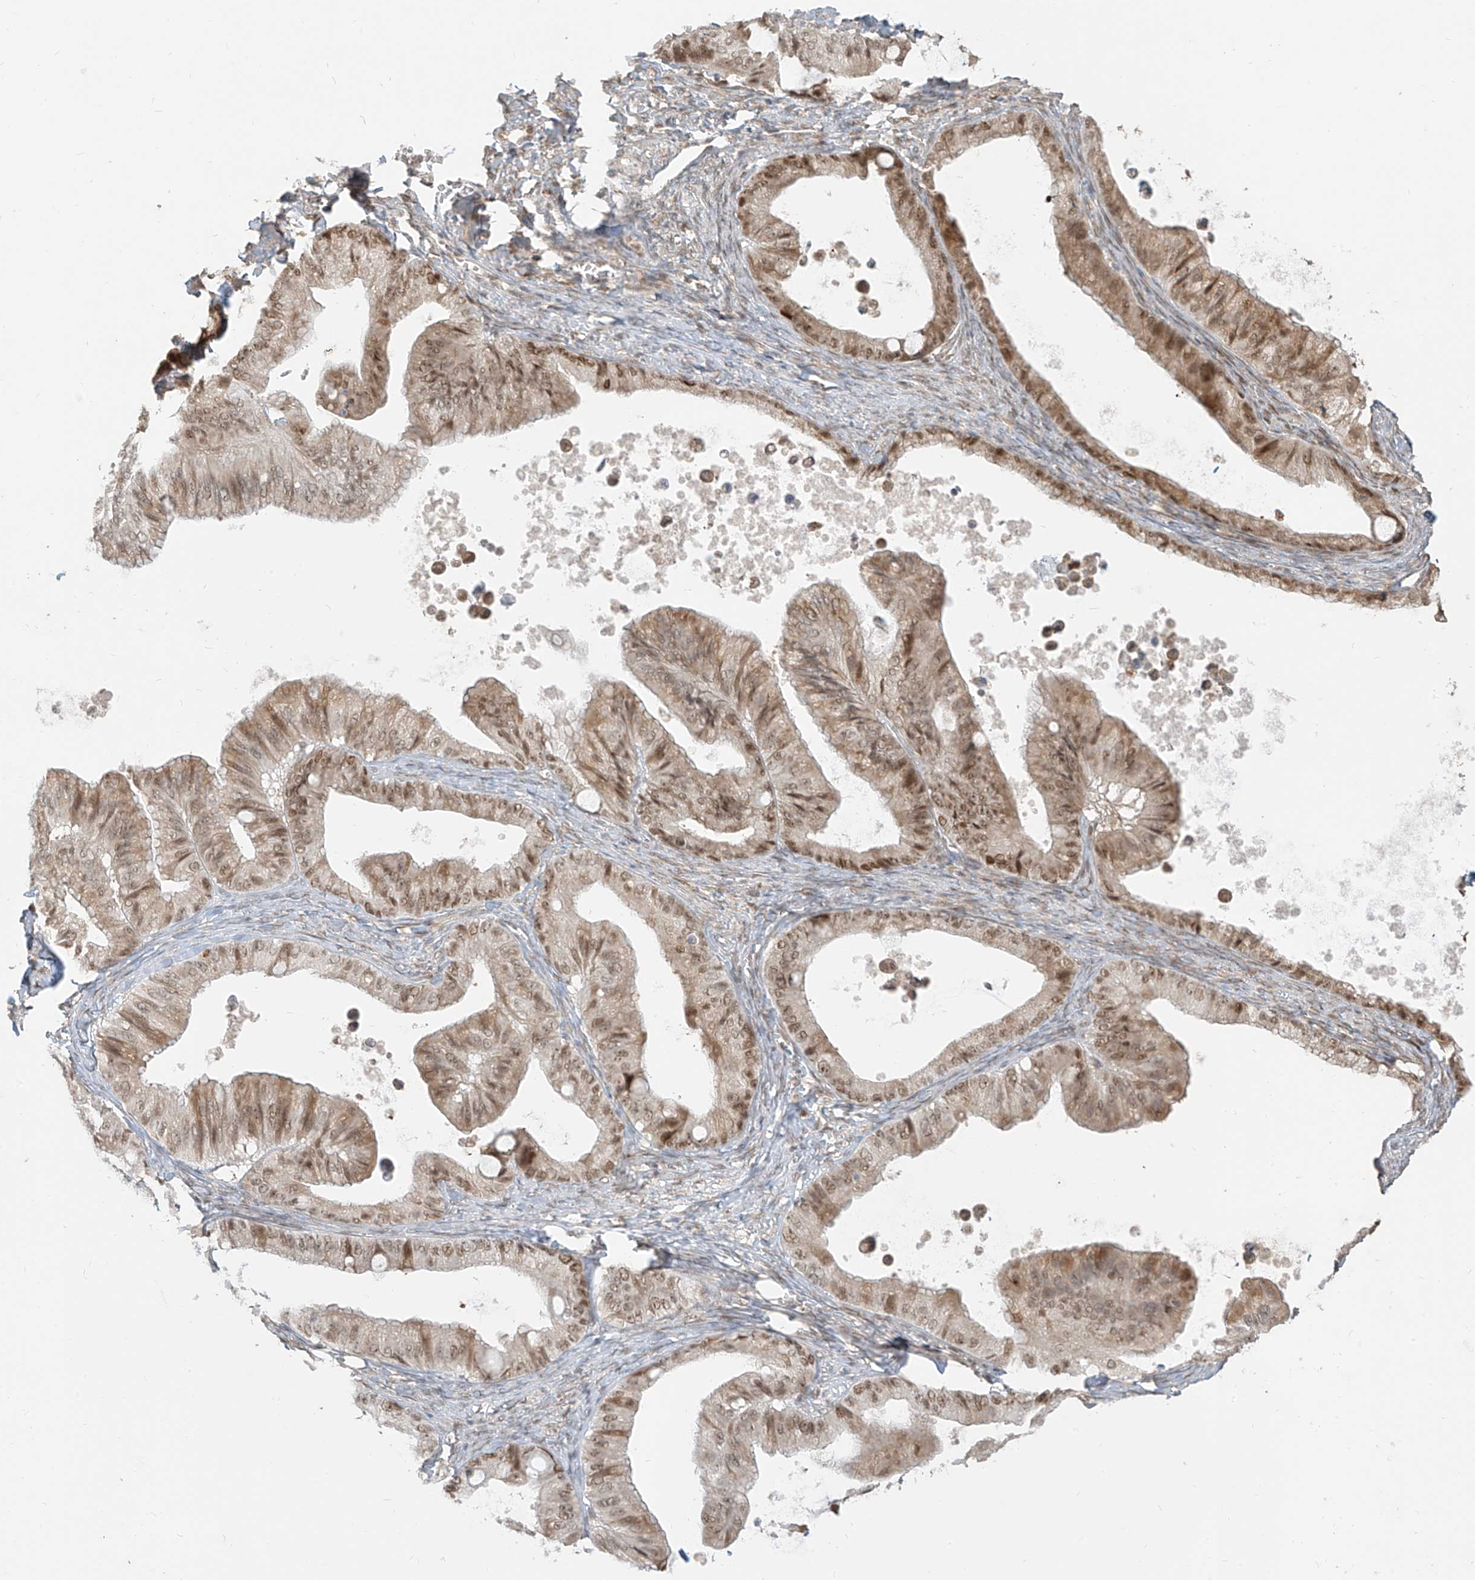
{"staining": {"intensity": "moderate", "quantity": ">75%", "location": "nuclear"}, "tissue": "ovarian cancer", "cell_type": "Tumor cells", "image_type": "cancer", "snomed": [{"axis": "morphology", "description": "Cystadenocarcinoma, mucinous, NOS"}, {"axis": "topography", "description": "Ovary"}], "caption": "IHC image of neoplastic tissue: human ovarian cancer stained using IHC exhibits medium levels of moderate protein expression localized specifically in the nuclear of tumor cells, appearing as a nuclear brown color.", "gene": "ZMYM2", "patient": {"sex": "female", "age": 71}}